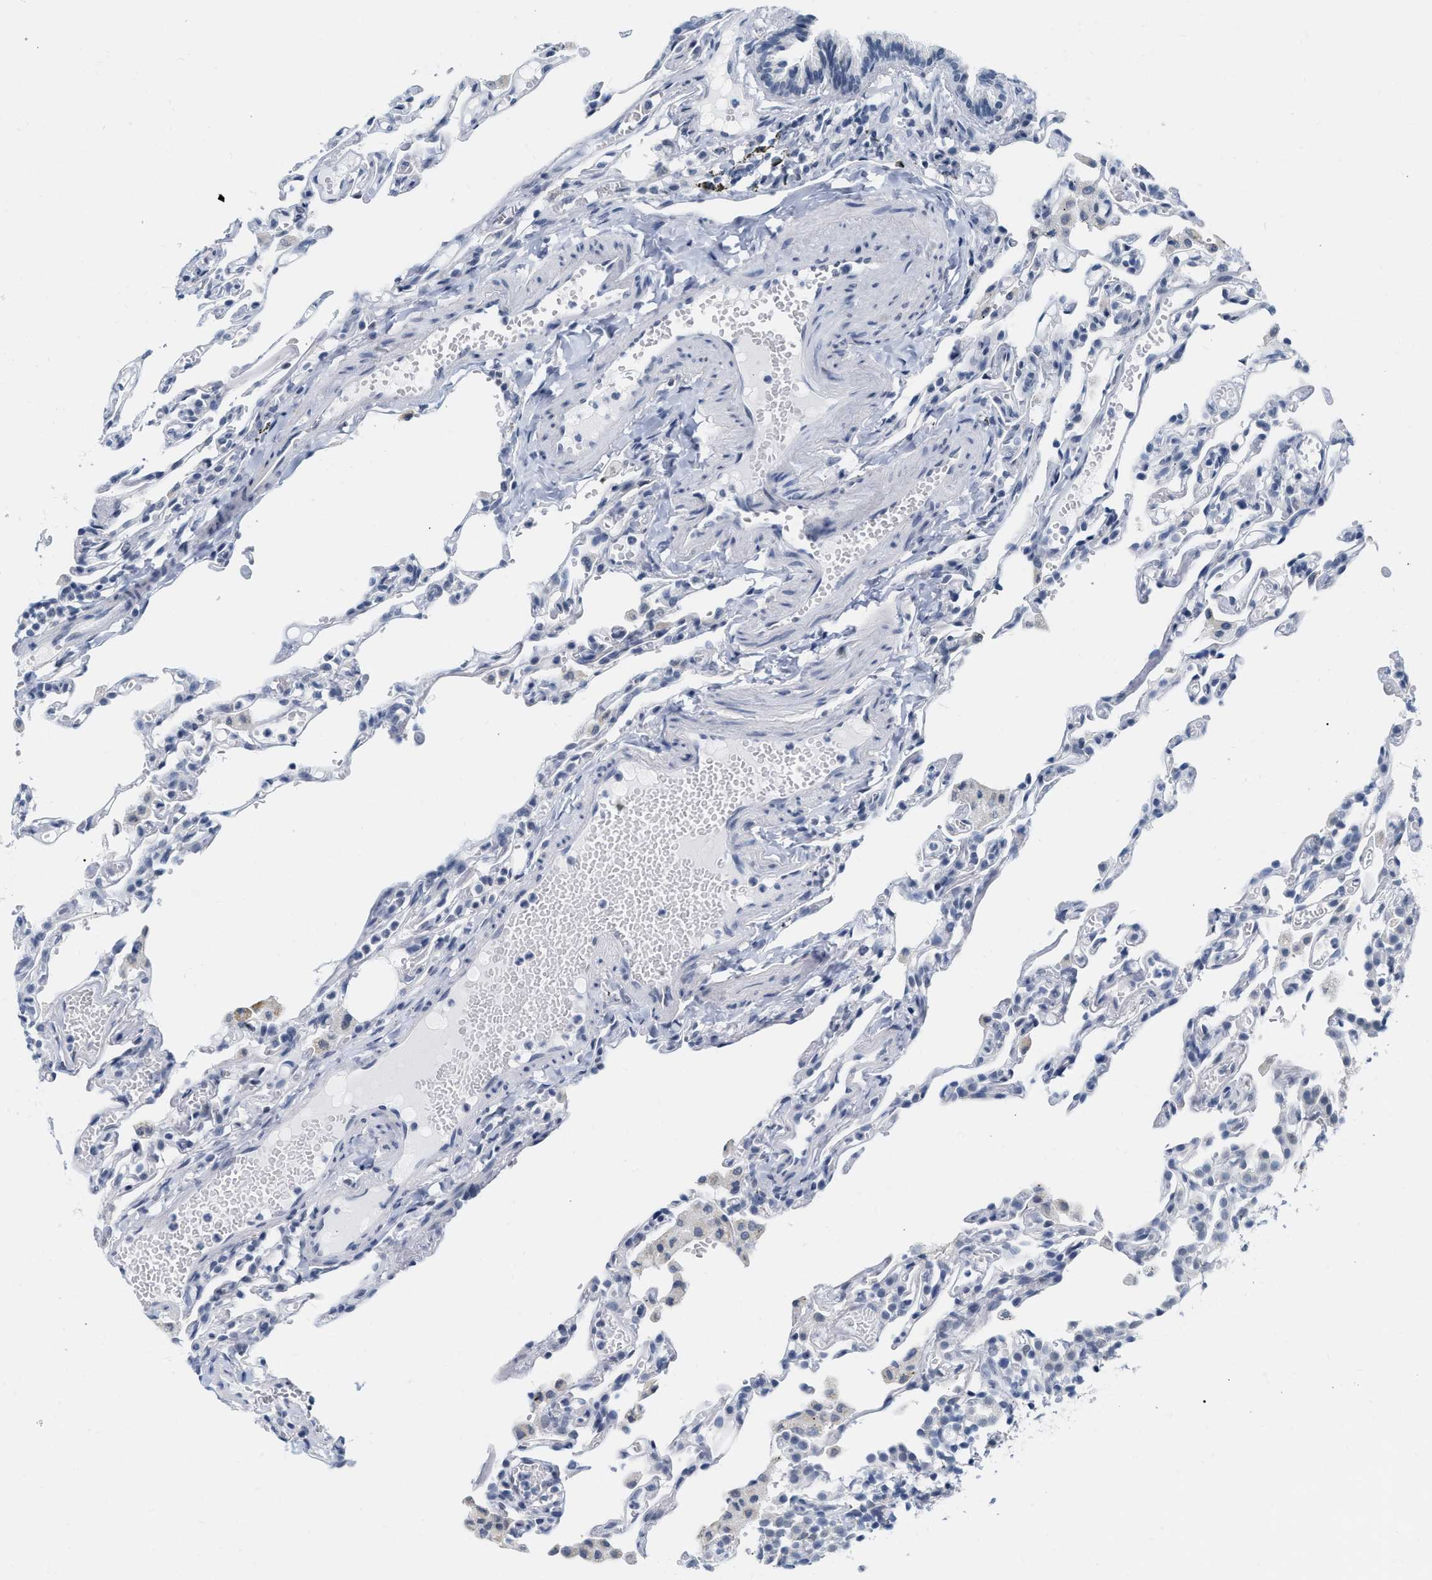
{"staining": {"intensity": "negative", "quantity": "none", "location": "none"}, "tissue": "lung", "cell_type": "Alveolar cells", "image_type": "normal", "snomed": [{"axis": "morphology", "description": "Normal tissue, NOS"}, {"axis": "topography", "description": "Lung"}], "caption": "Image shows no protein expression in alveolar cells of normal lung. (DAB immunohistochemistry with hematoxylin counter stain).", "gene": "XIRP1", "patient": {"sex": "male", "age": 21}}